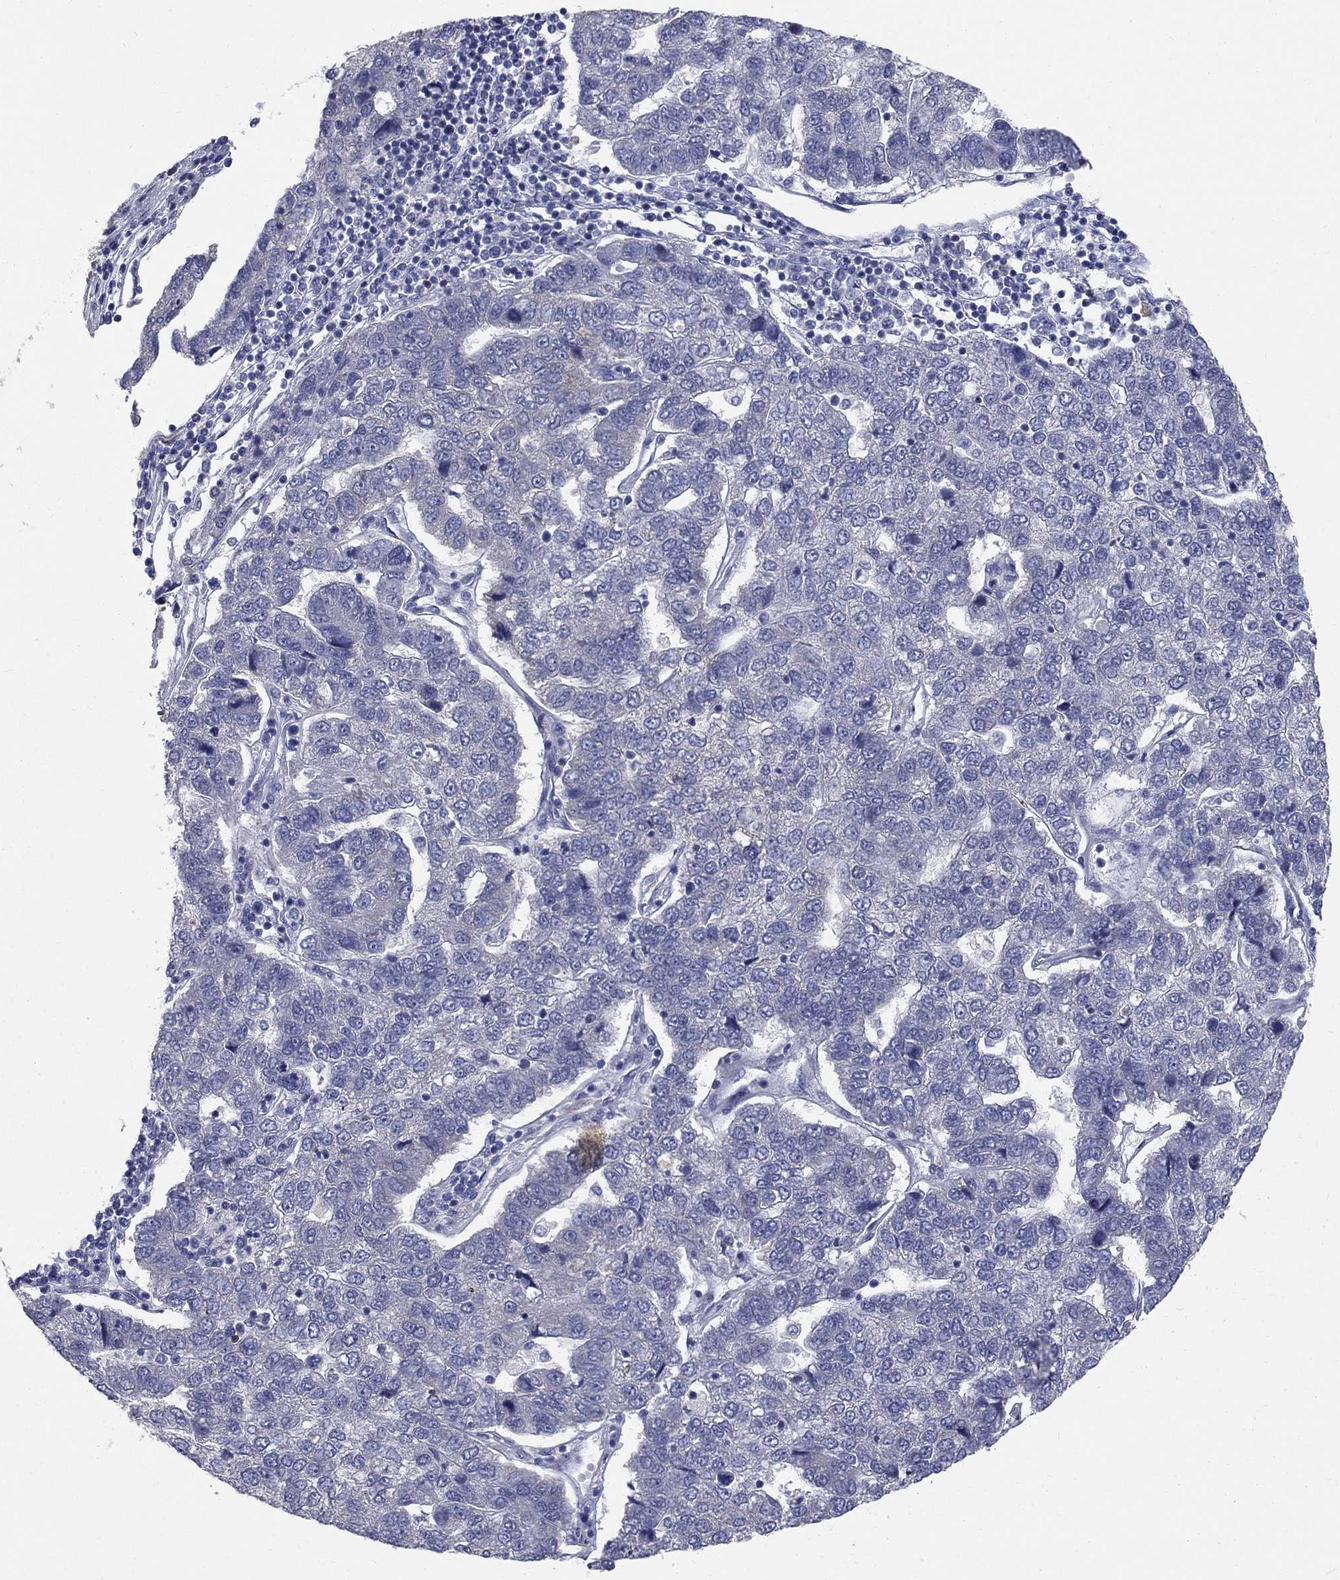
{"staining": {"intensity": "negative", "quantity": "none", "location": "none"}, "tissue": "pancreatic cancer", "cell_type": "Tumor cells", "image_type": "cancer", "snomed": [{"axis": "morphology", "description": "Adenocarcinoma, NOS"}, {"axis": "topography", "description": "Pancreas"}], "caption": "Tumor cells are negative for brown protein staining in pancreatic cancer (adenocarcinoma). Nuclei are stained in blue.", "gene": "NTRK2", "patient": {"sex": "female", "age": 61}}